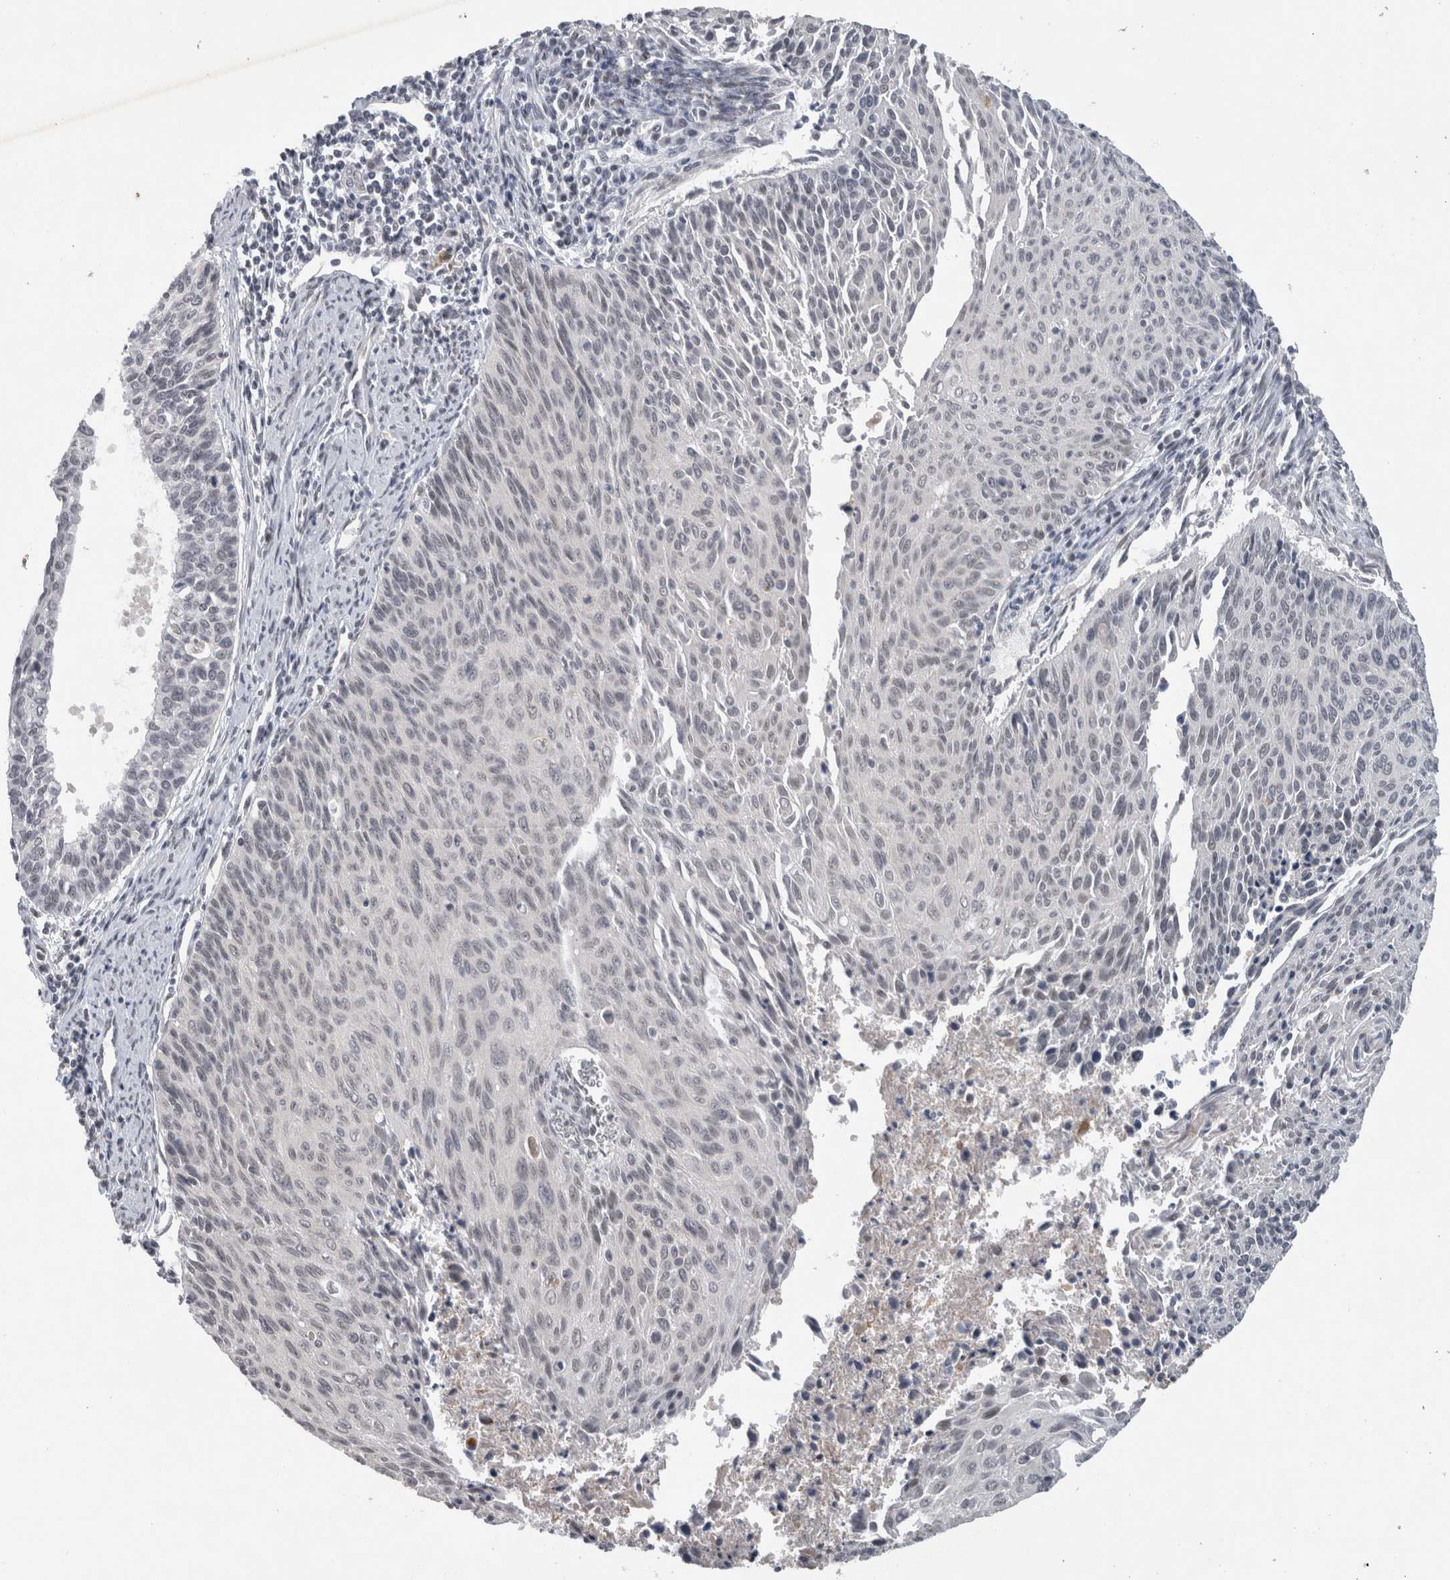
{"staining": {"intensity": "negative", "quantity": "none", "location": "none"}, "tissue": "cervical cancer", "cell_type": "Tumor cells", "image_type": "cancer", "snomed": [{"axis": "morphology", "description": "Squamous cell carcinoma, NOS"}, {"axis": "topography", "description": "Cervix"}], "caption": "There is no significant staining in tumor cells of squamous cell carcinoma (cervical).", "gene": "PRXL2A", "patient": {"sex": "female", "age": 55}}